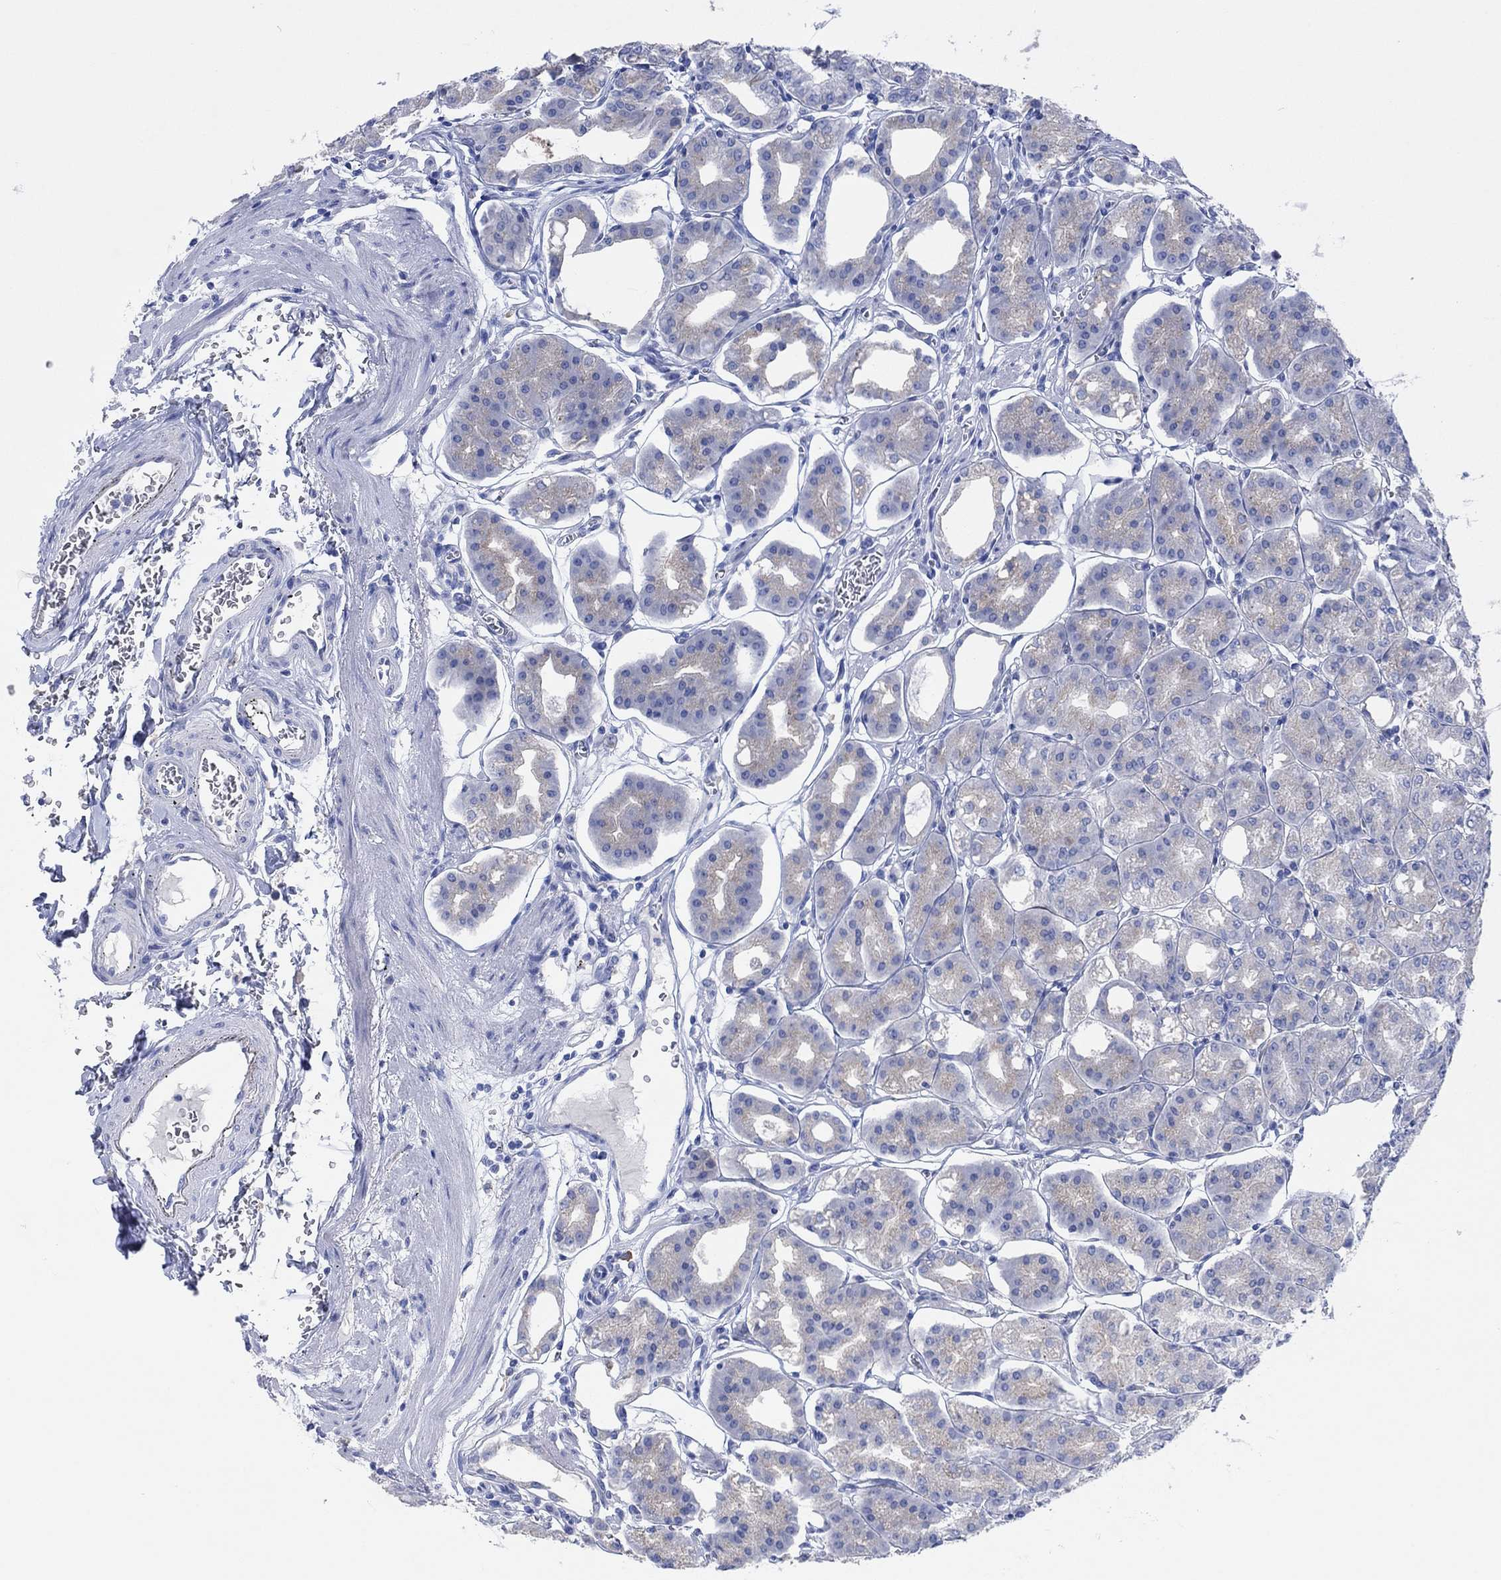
{"staining": {"intensity": "negative", "quantity": "none", "location": "none"}, "tissue": "stomach", "cell_type": "Glandular cells", "image_type": "normal", "snomed": [{"axis": "morphology", "description": "Normal tissue, NOS"}, {"axis": "topography", "description": "Stomach, lower"}], "caption": "A high-resolution image shows immunohistochemistry staining of benign stomach, which shows no significant staining in glandular cells.", "gene": "ERICH3", "patient": {"sex": "male", "age": 71}}